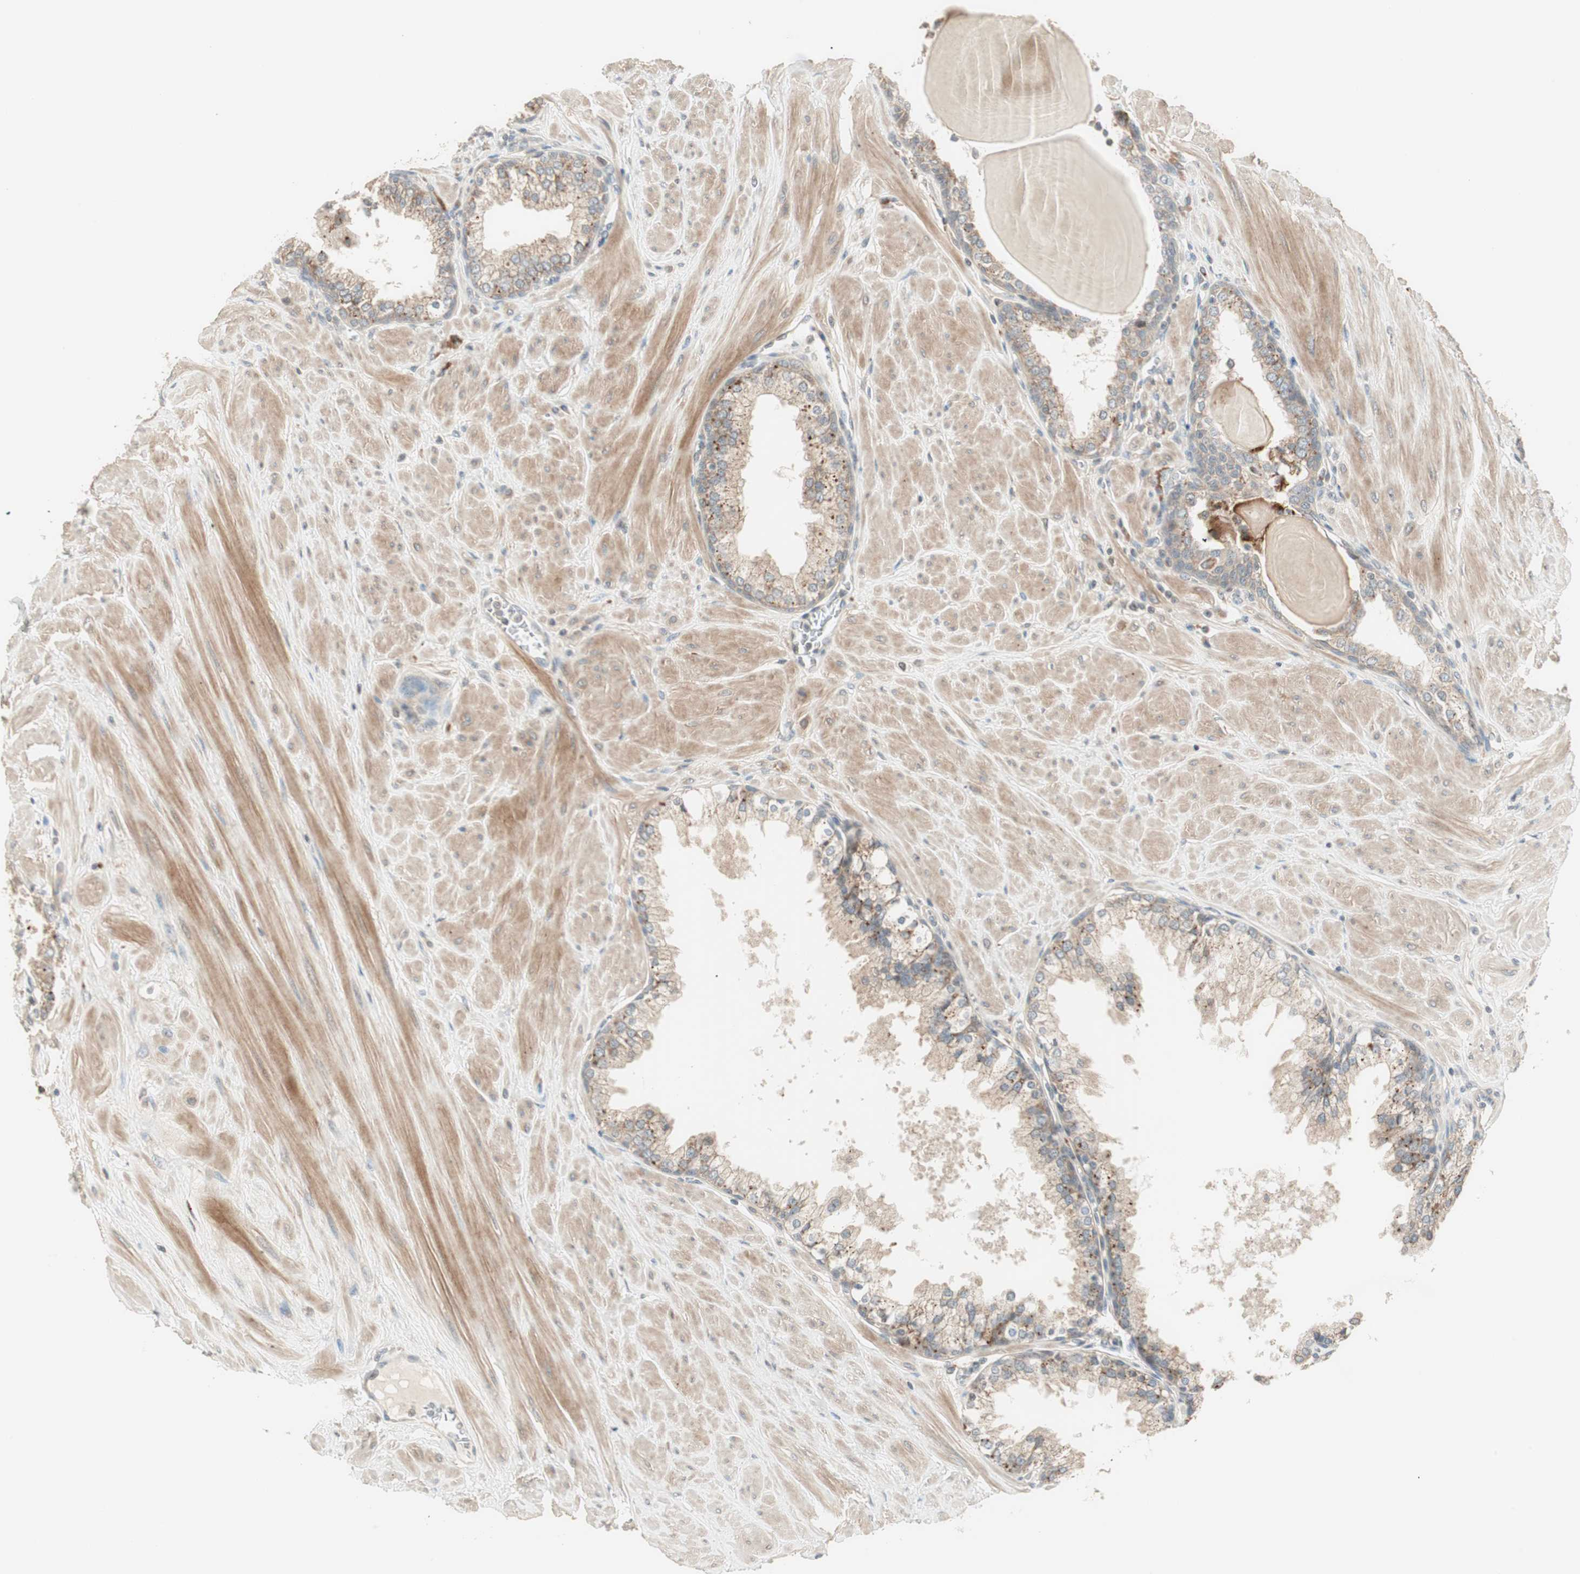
{"staining": {"intensity": "moderate", "quantity": "25%-75%", "location": "cytoplasmic/membranous"}, "tissue": "prostate", "cell_type": "Glandular cells", "image_type": "normal", "snomed": [{"axis": "morphology", "description": "Normal tissue, NOS"}, {"axis": "topography", "description": "Prostate"}], "caption": "The histopathology image shows staining of normal prostate, revealing moderate cytoplasmic/membranous protein positivity (brown color) within glandular cells.", "gene": "SFRP1", "patient": {"sex": "male", "age": 51}}